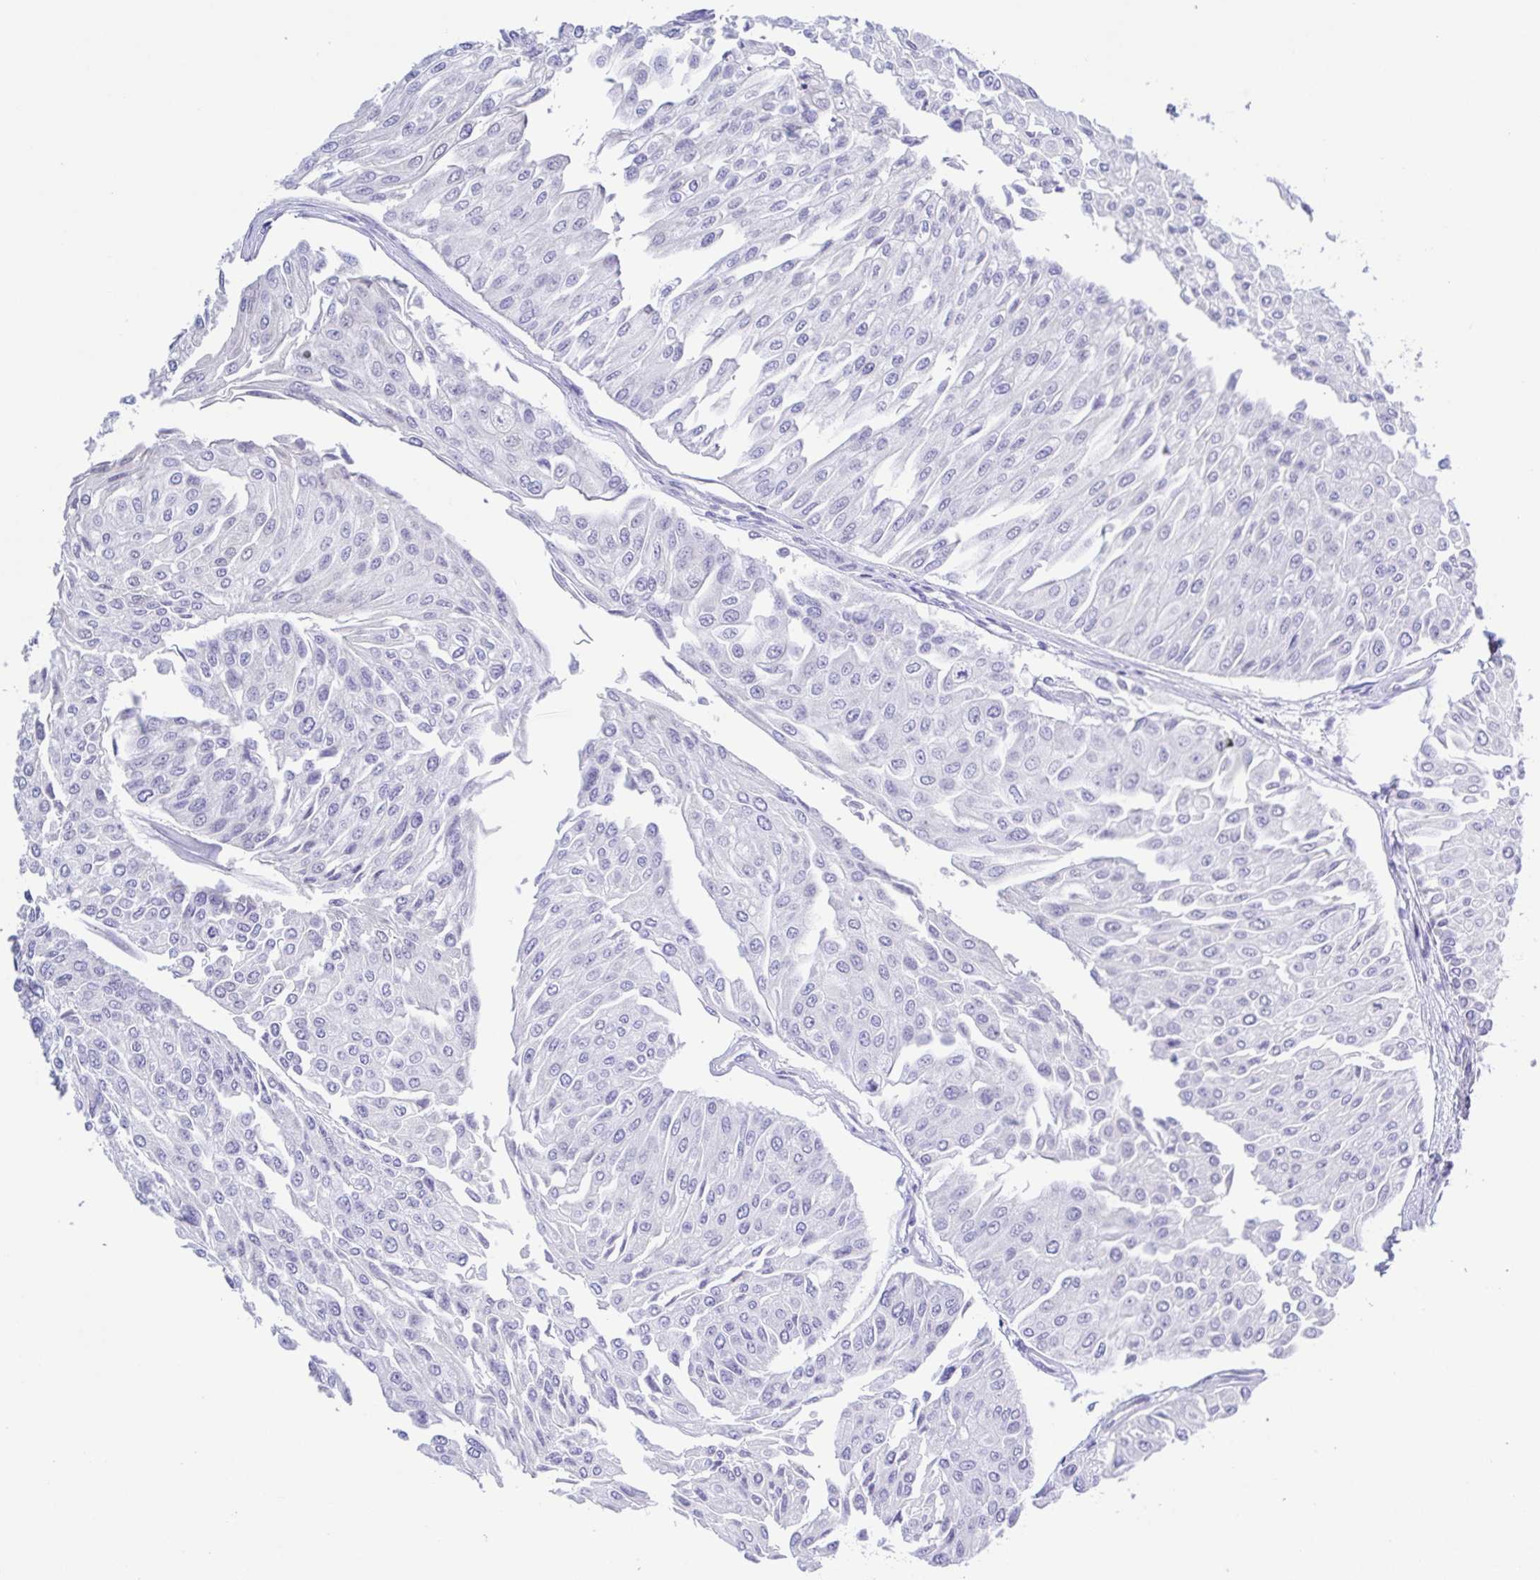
{"staining": {"intensity": "negative", "quantity": "none", "location": "none"}, "tissue": "urothelial cancer", "cell_type": "Tumor cells", "image_type": "cancer", "snomed": [{"axis": "morphology", "description": "Urothelial carcinoma, NOS"}, {"axis": "topography", "description": "Urinary bladder"}], "caption": "Tumor cells are negative for protein expression in human transitional cell carcinoma.", "gene": "A1BG", "patient": {"sex": "male", "age": 67}}